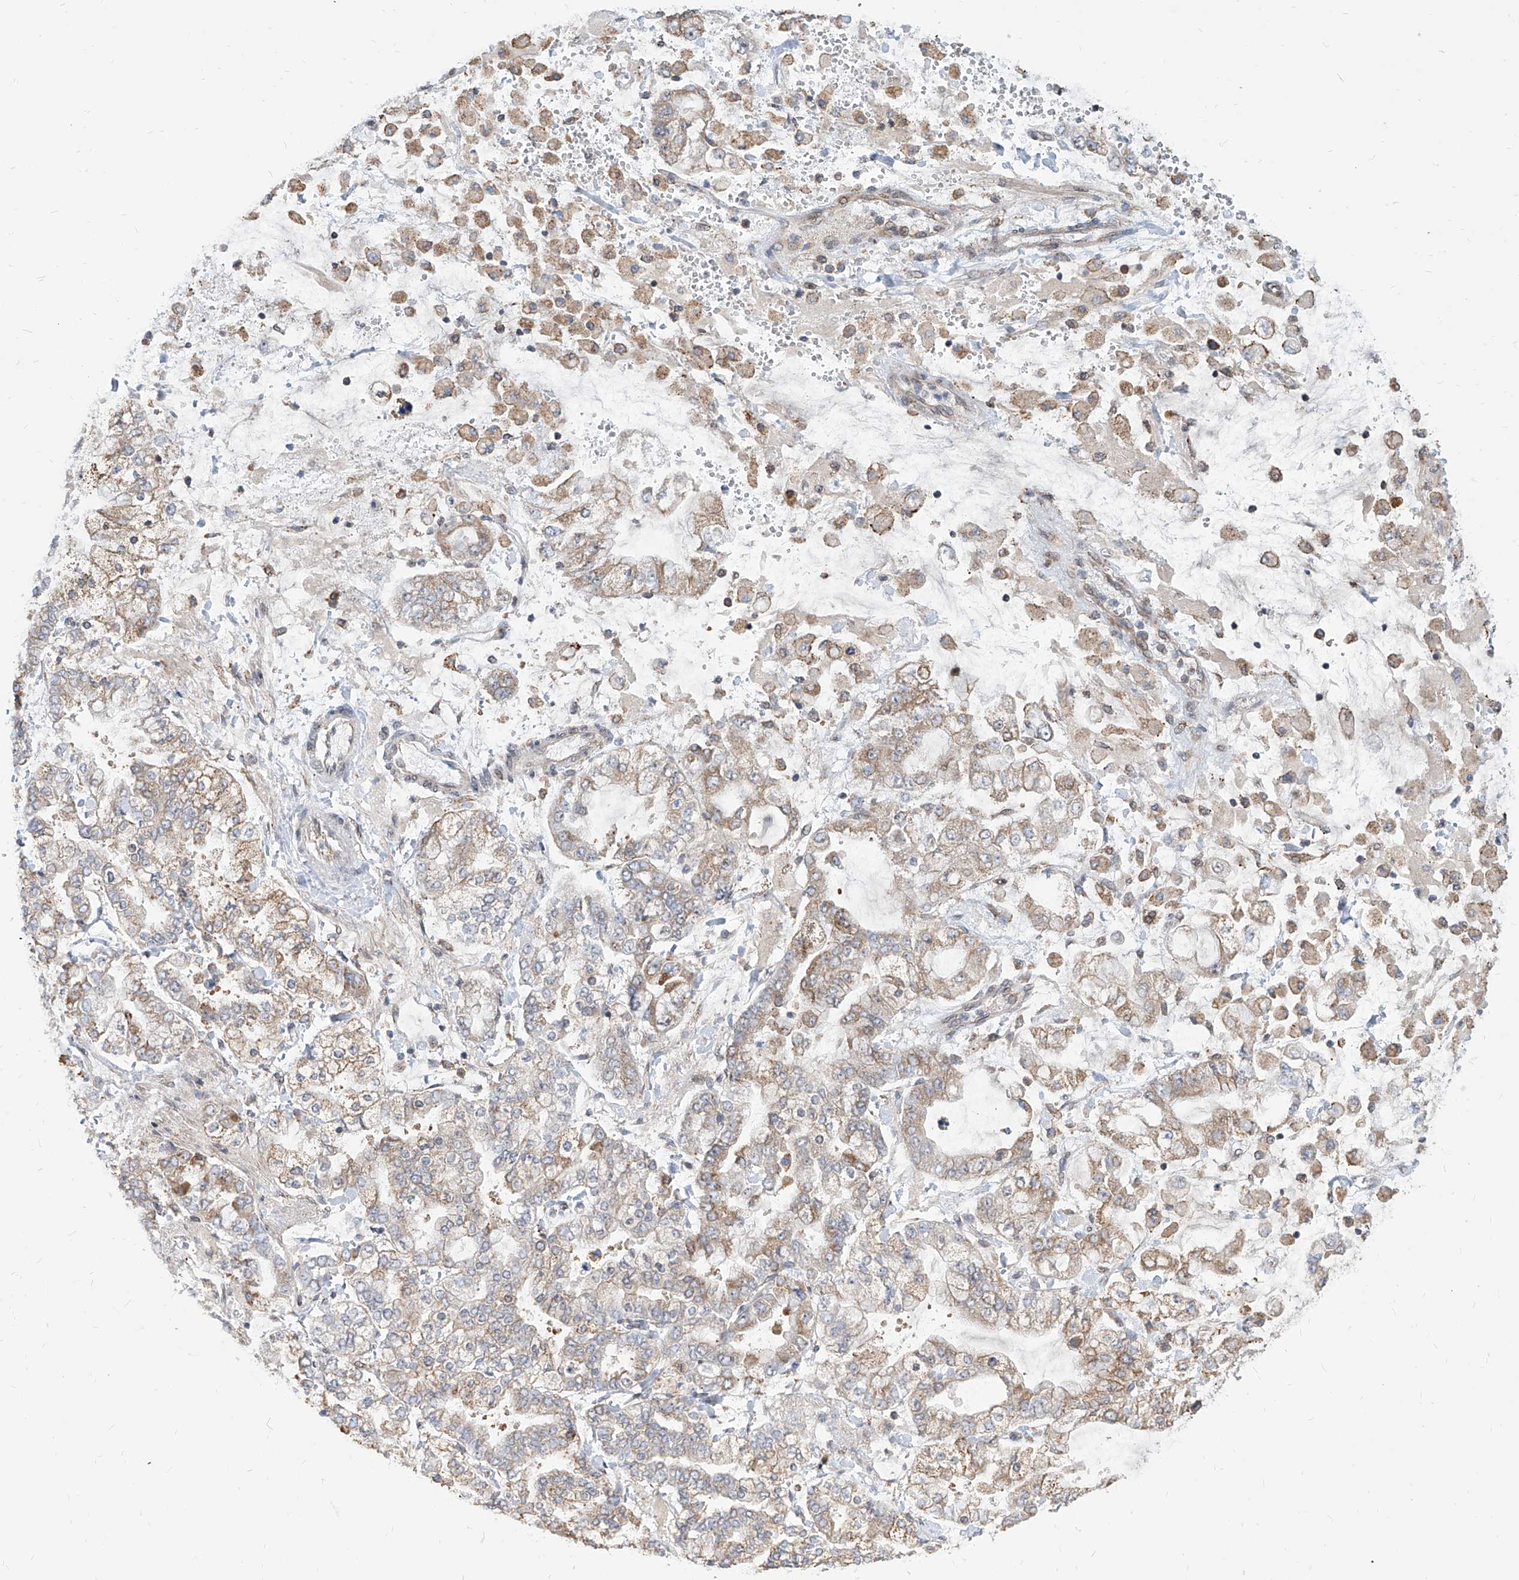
{"staining": {"intensity": "weak", "quantity": ">75%", "location": "cytoplasmic/membranous"}, "tissue": "stomach cancer", "cell_type": "Tumor cells", "image_type": "cancer", "snomed": [{"axis": "morphology", "description": "Normal tissue, NOS"}, {"axis": "morphology", "description": "Adenocarcinoma, NOS"}, {"axis": "topography", "description": "Stomach, upper"}, {"axis": "topography", "description": "Stomach"}], "caption": "IHC histopathology image of human stomach cancer stained for a protein (brown), which exhibits low levels of weak cytoplasmic/membranous positivity in about >75% of tumor cells.", "gene": "FAM83B", "patient": {"sex": "male", "age": 76}}